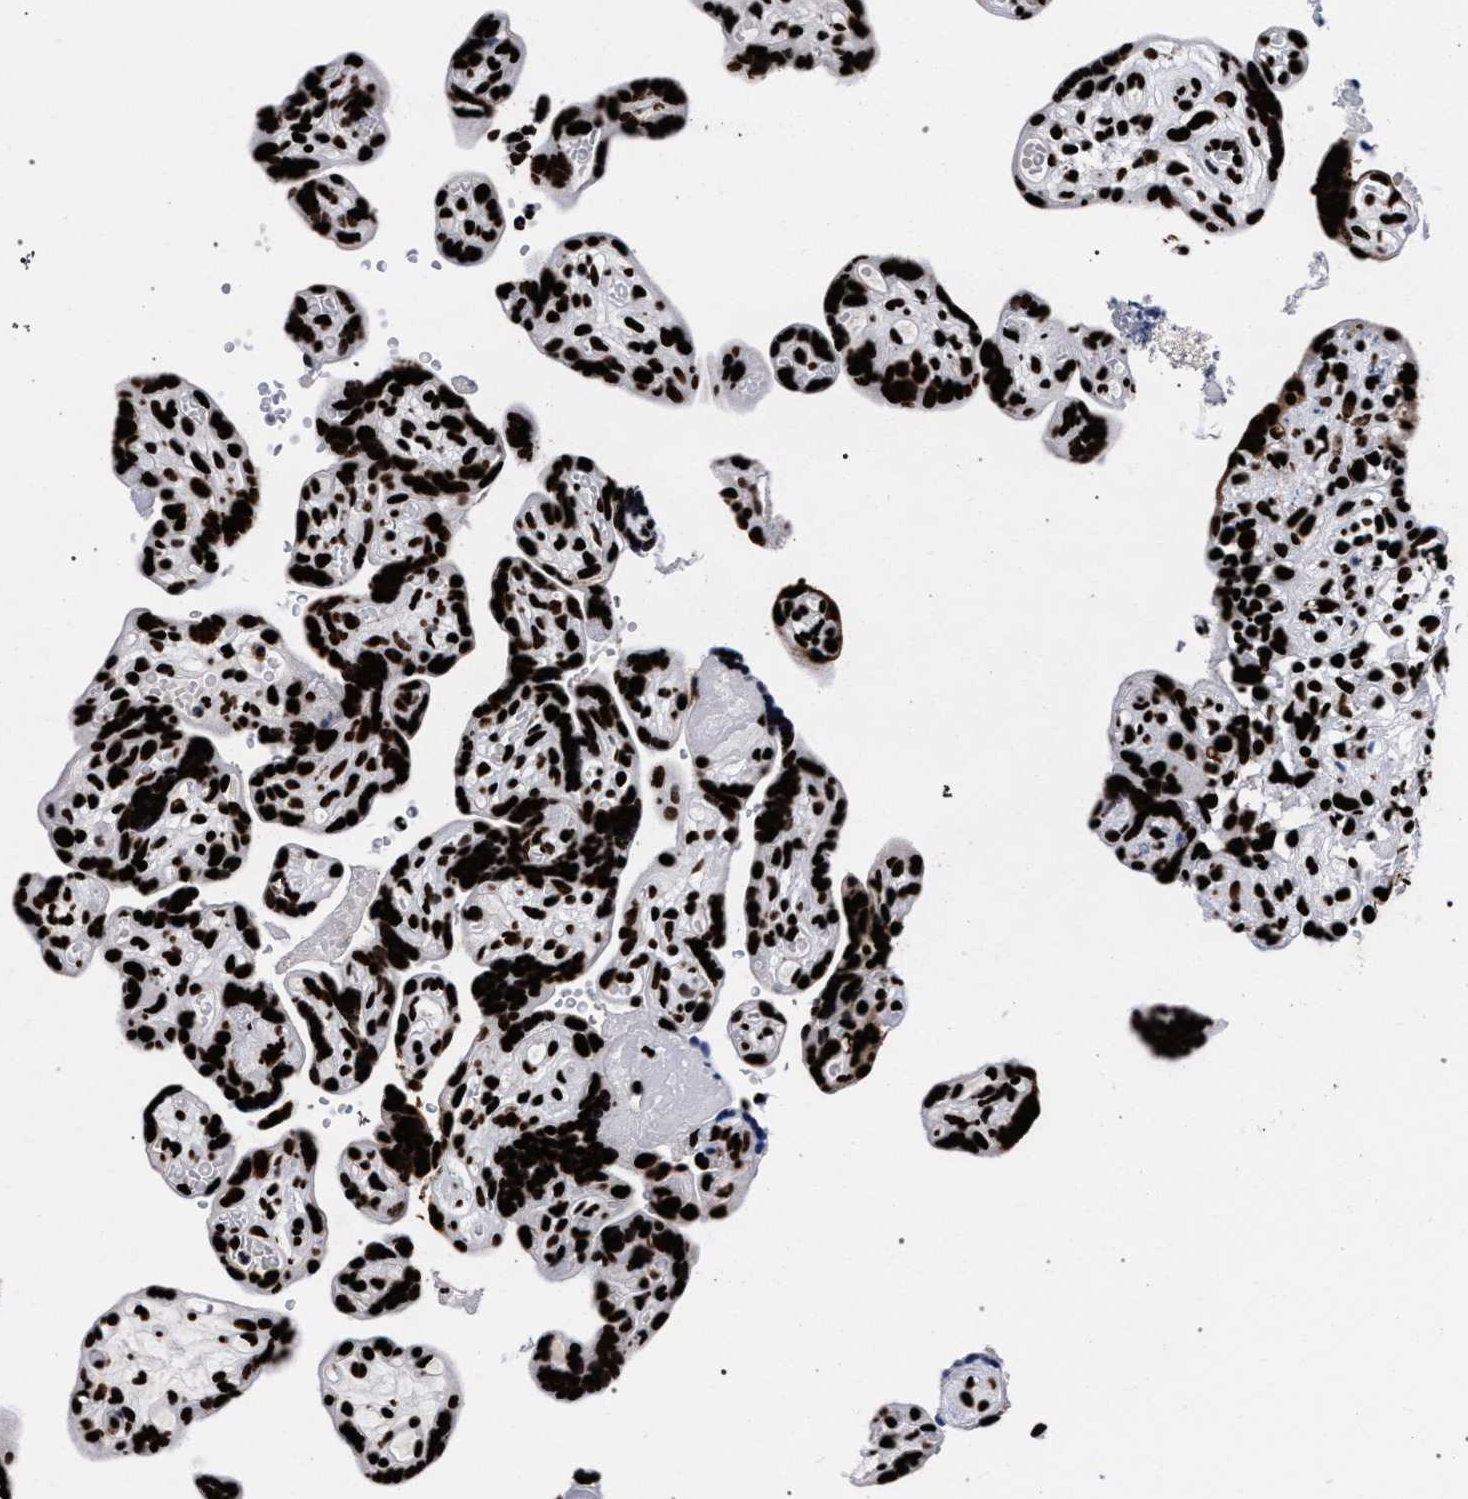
{"staining": {"intensity": "strong", "quantity": ">75%", "location": "nuclear"}, "tissue": "placenta", "cell_type": "Decidual cells", "image_type": "normal", "snomed": [{"axis": "morphology", "description": "Normal tissue, NOS"}, {"axis": "topography", "description": "Placenta"}], "caption": "Placenta stained with DAB IHC demonstrates high levels of strong nuclear positivity in approximately >75% of decidual cells.", "gene": "HNRNPA1", "patient": {"sex": "female", "age": 30}}